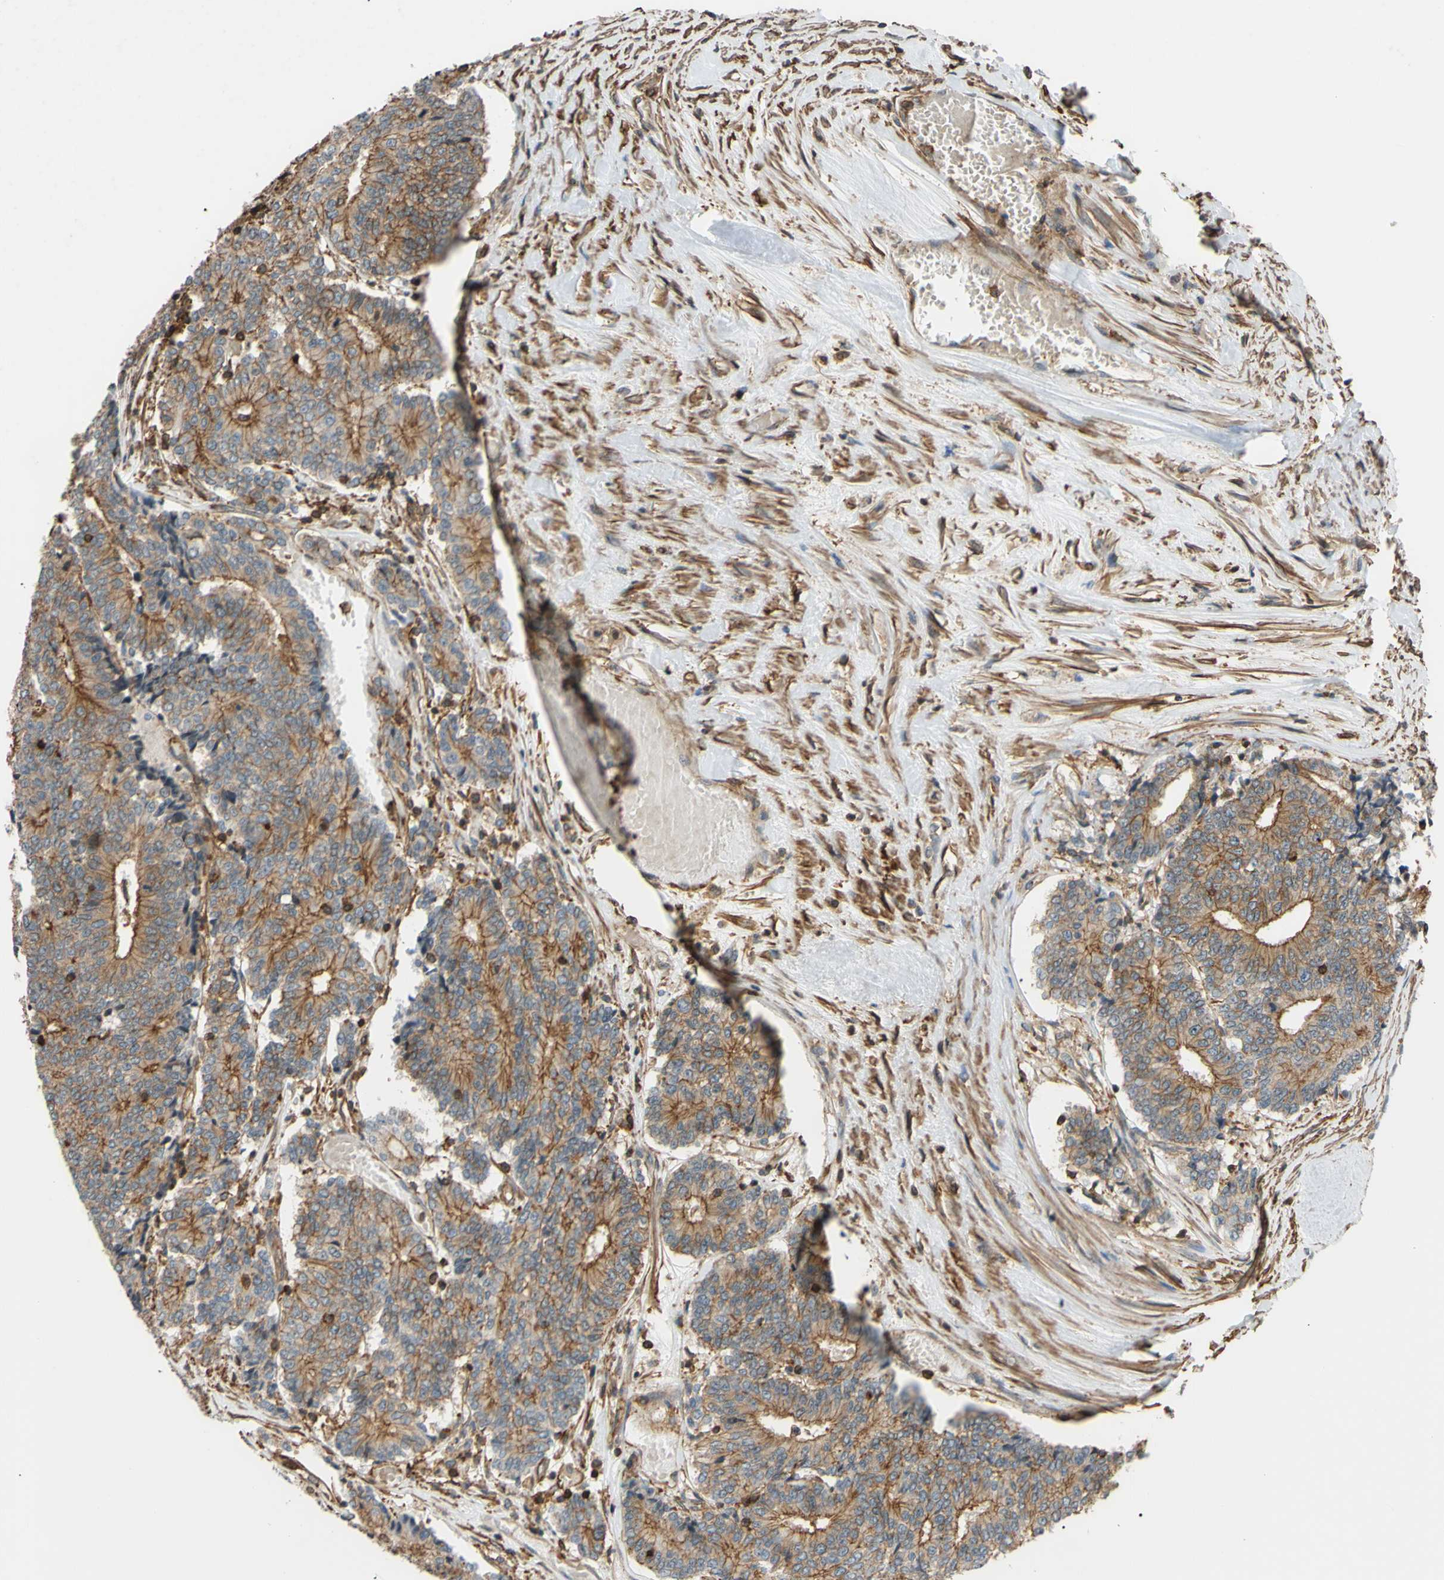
{"staining": {"intensity": "moderate", "quantity": ">75%", "location": "cytoplasmic/membranous"}, "tissue": "prostate cancer", "cell_type": "Tumor cells", "image_type": "cancer", "snomed": [{"axis": "morphology", "description": "Normal tissue, NOS"}, {"axis": "morphology", "description": "Adenocarcinoma, High grade"}, {"axis": "topography", "description": "Prostate"}, {"axis": "topography", "description": "Seminal veicle"}], "caption": "IHC staining of adenocarcinoma (high-grade) (prostate), which reveals medium levels of moderate cytoplasmic/membranous staining in approximately >75% of tumor cells indicating moderate cytoplasmic/membranous protein expression. The staining was performed using DAB (brown) for protein detection and nuclei were counterstained in hematoxylin (blue).", "gene": "ADD3", "patient": {"sex": "male", "age": 55}}